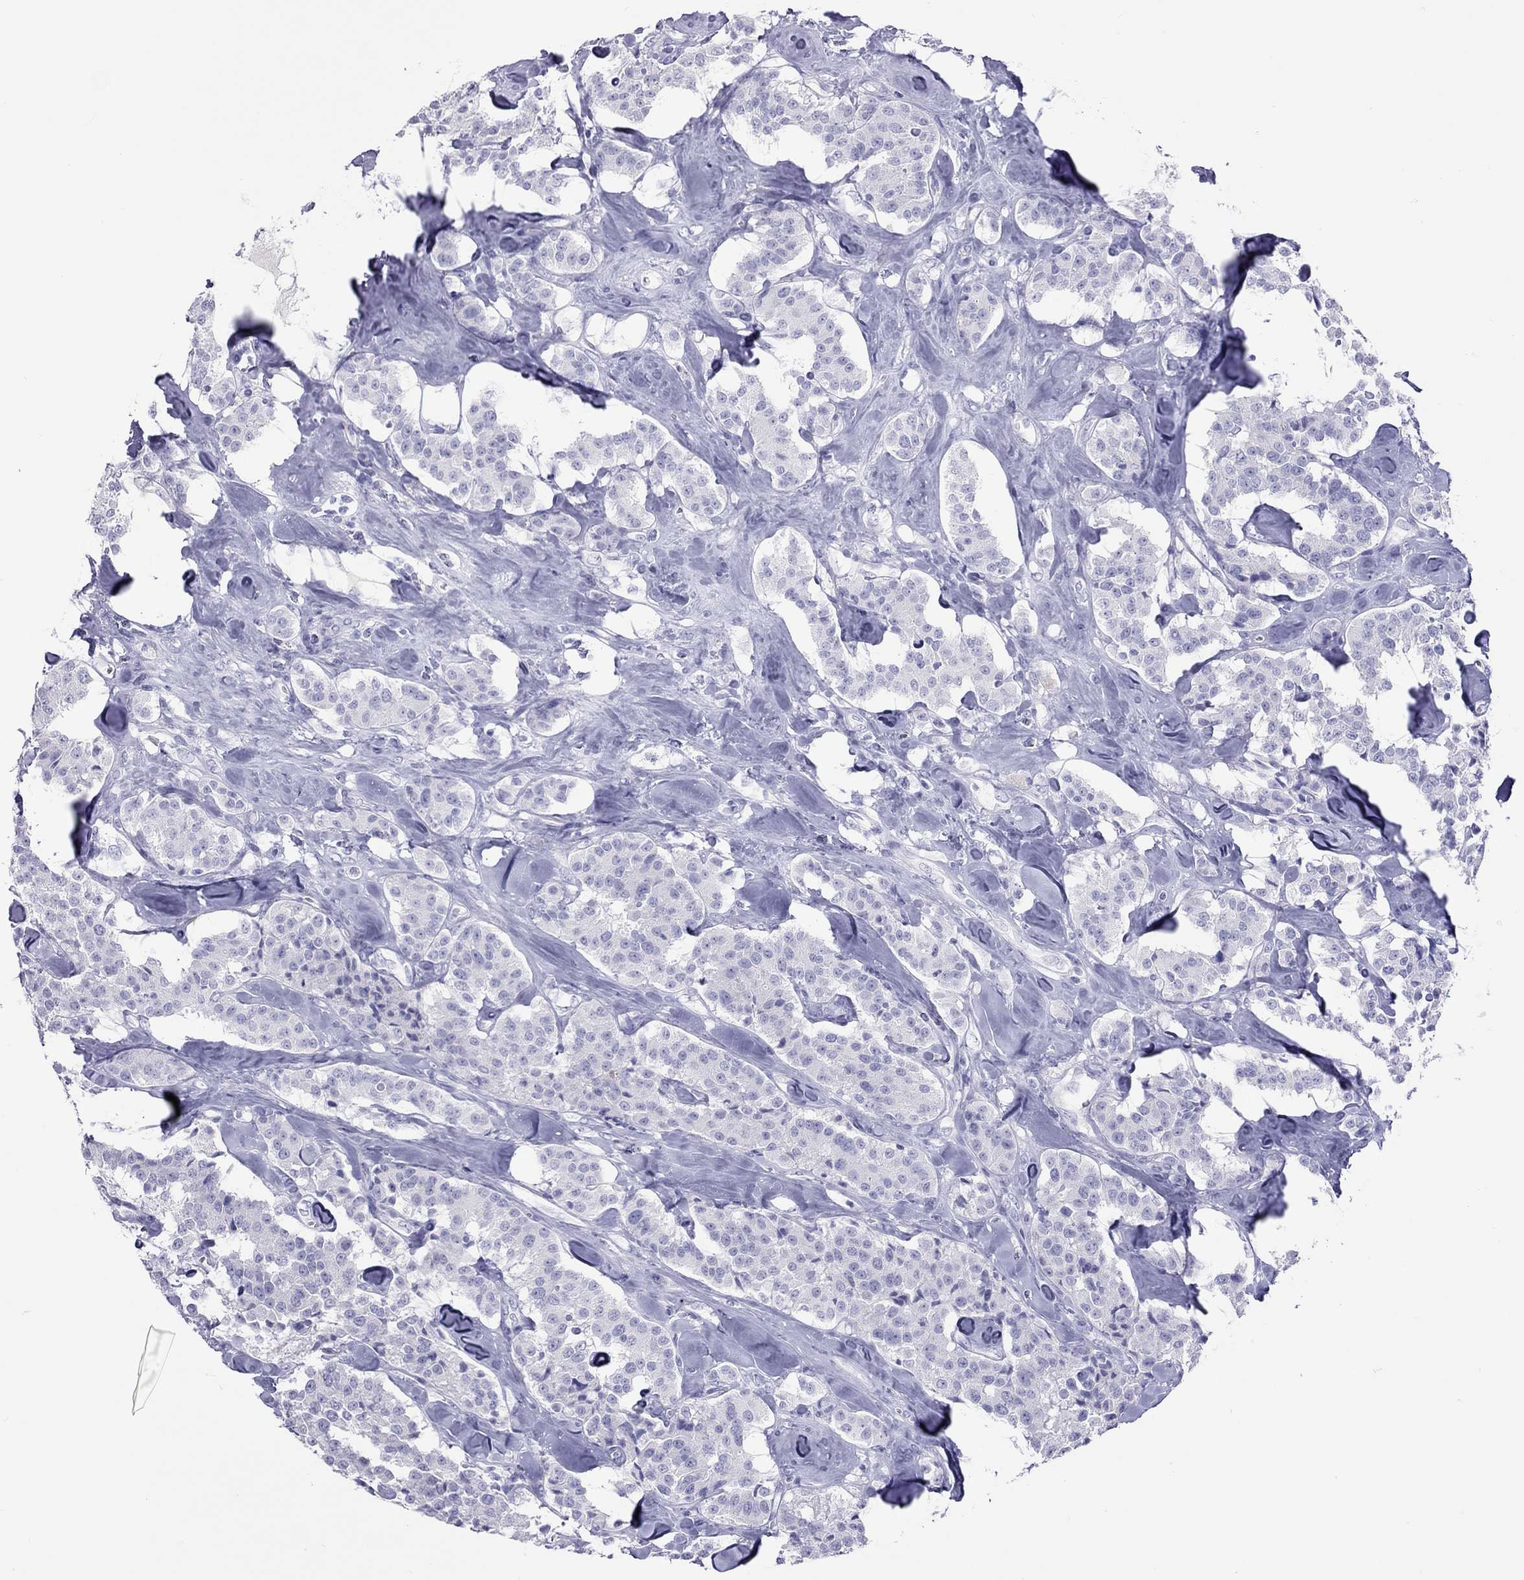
{"staining": {"intensity": "negative", "quantity": "none", "location": "none"}, "tissue": "carcinoid", "cell_type": "Tumor cells", "image_type": "cancer", "snomed": [{"axis": "morphology", "description": "Carcinoid, malignant, NOS"}, {"axis": "topography", "description": "Pancreas"}], "caption": "Carcinoid was stained to show a protein in brown. There is no significant expression in tumor cells. (Stains: DAB (3,3'-diaminobenzidine) immunohistochemistry with hematoxylin counter stain, Microscopy: brightfield microscopy at high magnification).", "gene": "STAG3", "patient": {"sex": "male", "age": 41}}